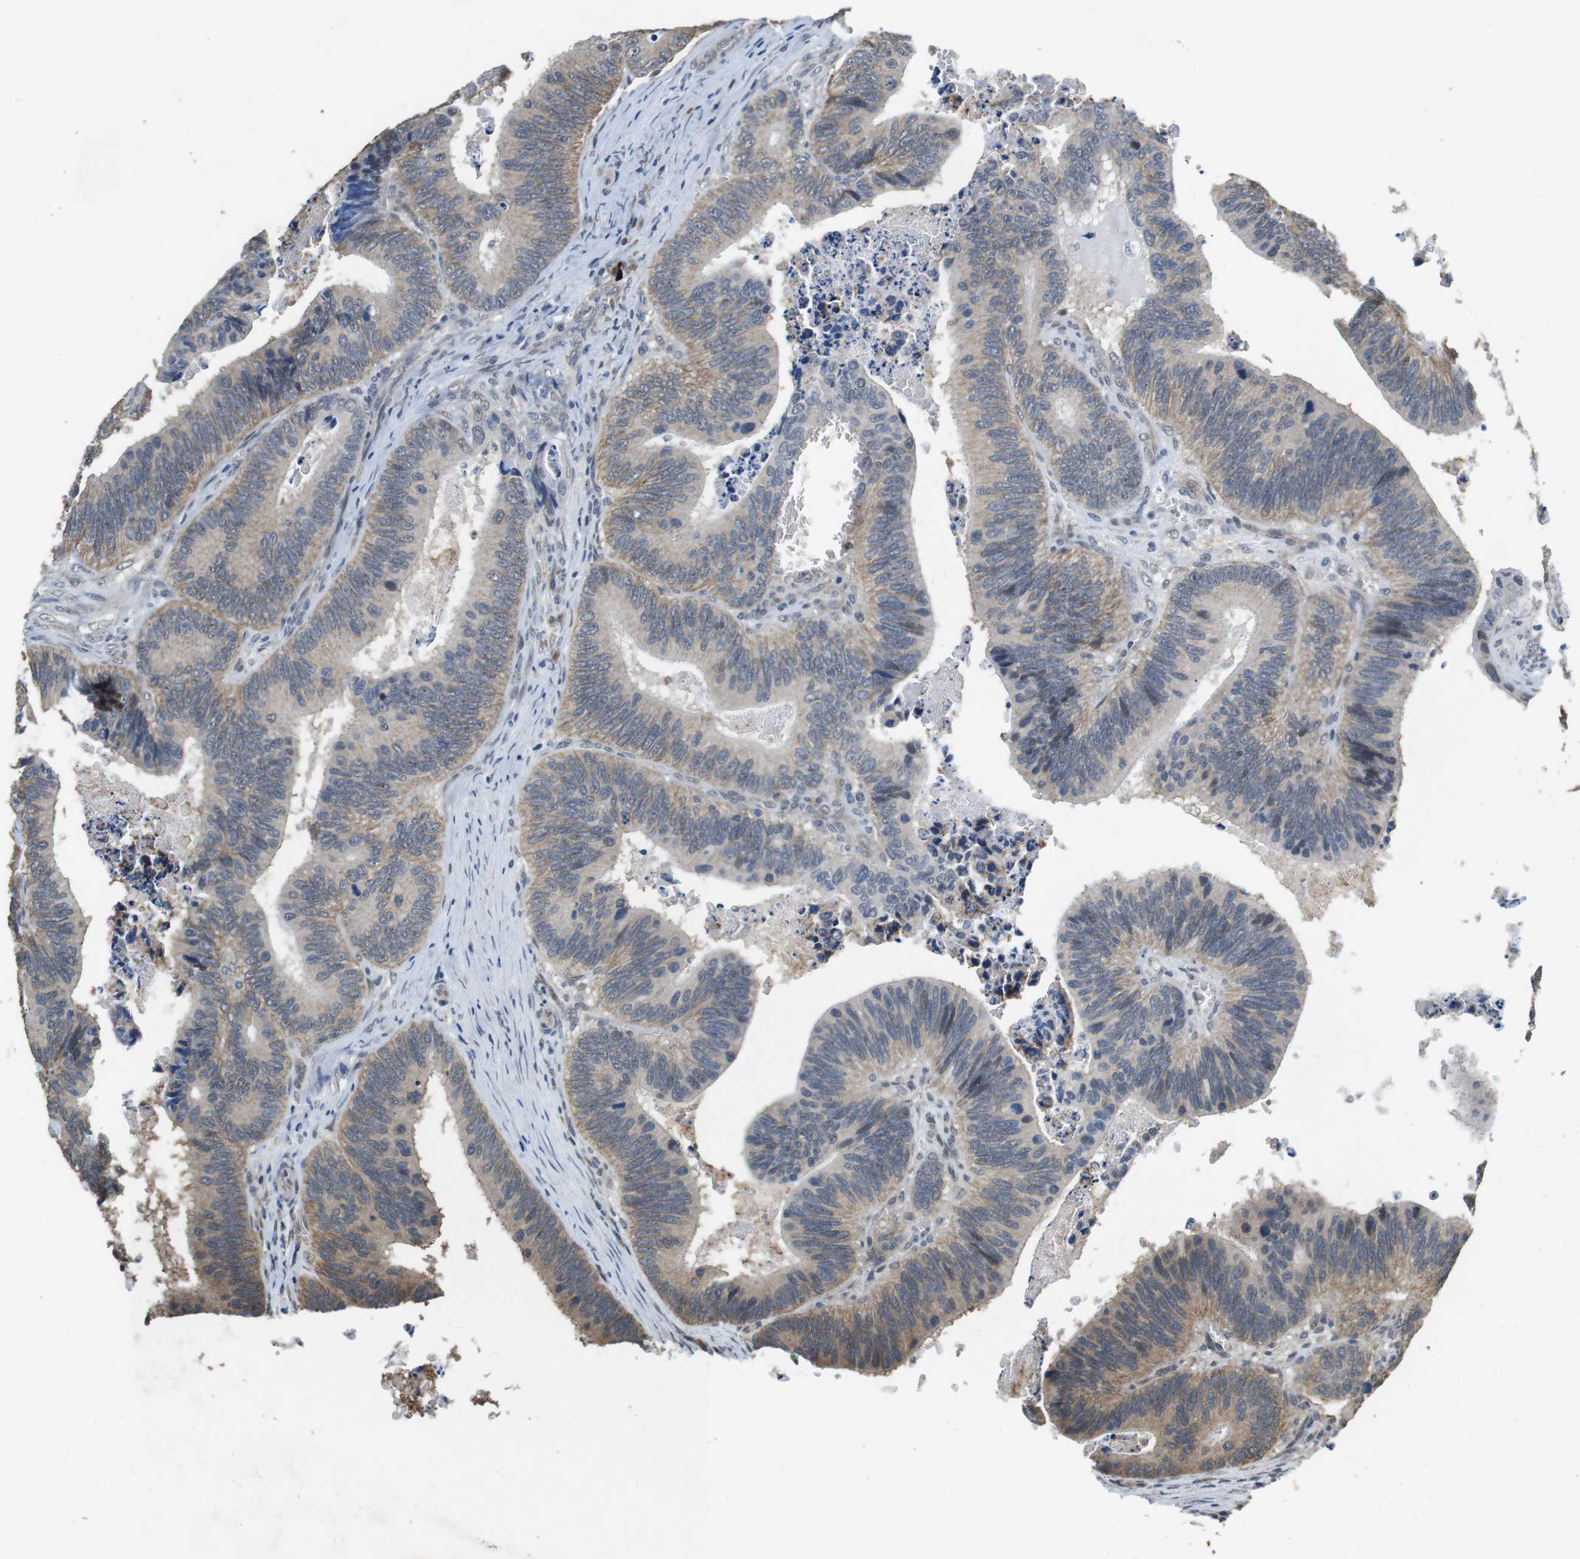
{"staining": {"intensity": "weak", "quantity": ">75%", "location": "cytoplasmic/membranous"}, "tissue": "colorectal cancer", "cell_type": "Tumor cells", "image_type": "cancer", "snomed": [{"axis": "morphology", "description": "Inflammation, NOS"}, {"axis": "morphology", "description": "Adenocarcinoma, NOS"}, {"axis": "topography", "description": "Colon"}], "caption": "Immunohistochemical staining of colorectal cancer (adenocarcinoma) displays weak cytoplasmic/membranous protein expression in approximately >75% of tumor cells.", "gene": "CLDN7", "patient": {"sex": "male", "age": 72}}